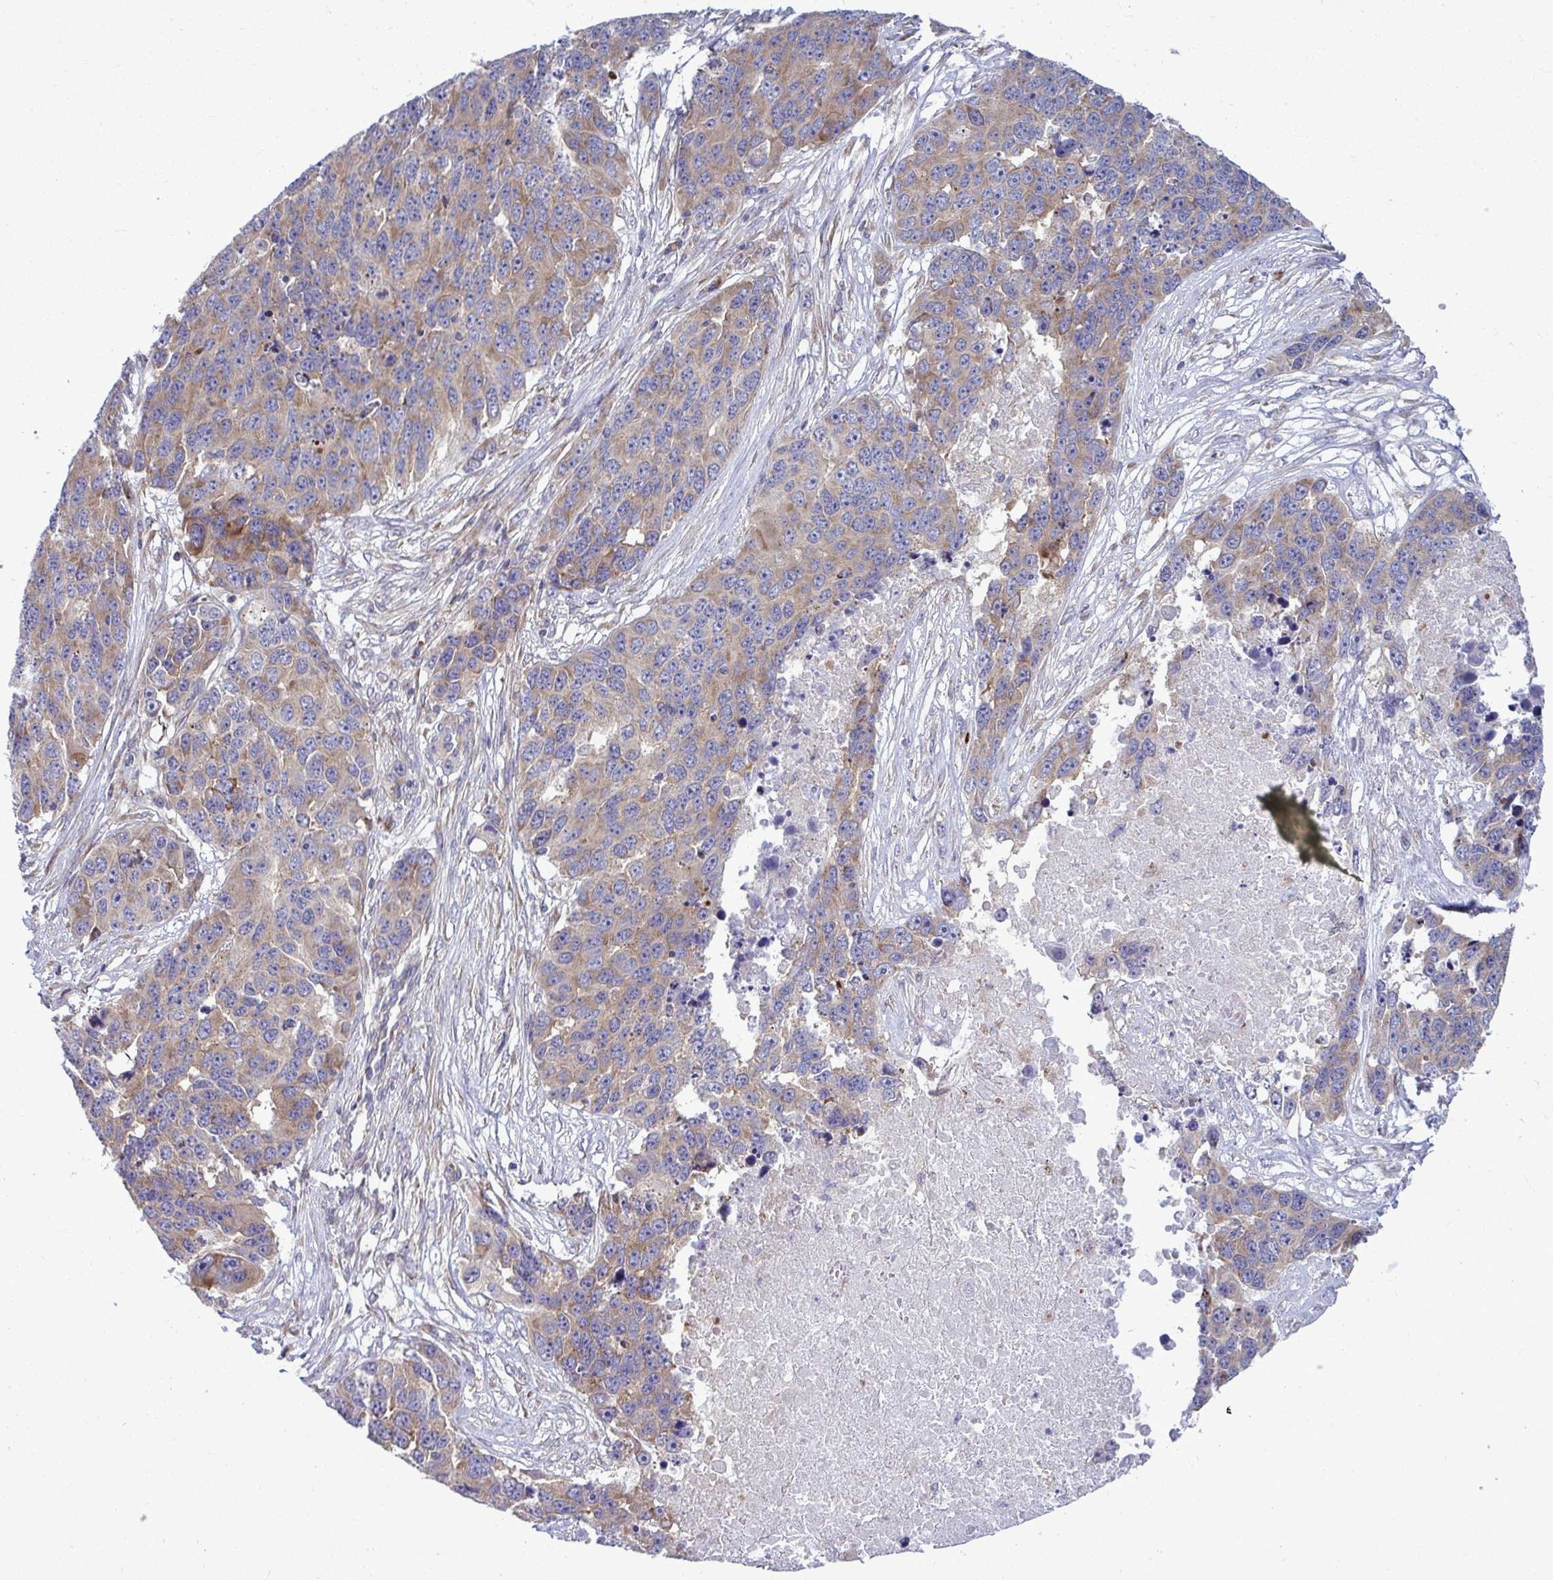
{"staining": {"intensity": "moderate", "quantity": ">75%", "location": "cytoplasmic/membranous"}, "tissue": "ovarian cancer", "cell_type": "Tumor cells", "image_type": "cancer", "snomed": [{"axis": "morphology", "description": "Cystadenocarcinoma, serous, NOS"}, {"axis": "topography", "description": "Ovary"}], "caption": "The image reveals a brown stain indicating the presence of a protein in the cytoplasmic/membranous of tumor cells in ovarian cancer. Ihc stains the protein of interest in brown and the nuclei are stained blue.", "gene": "GFPT2", "patient": {"sex": "female", "age": 76}}